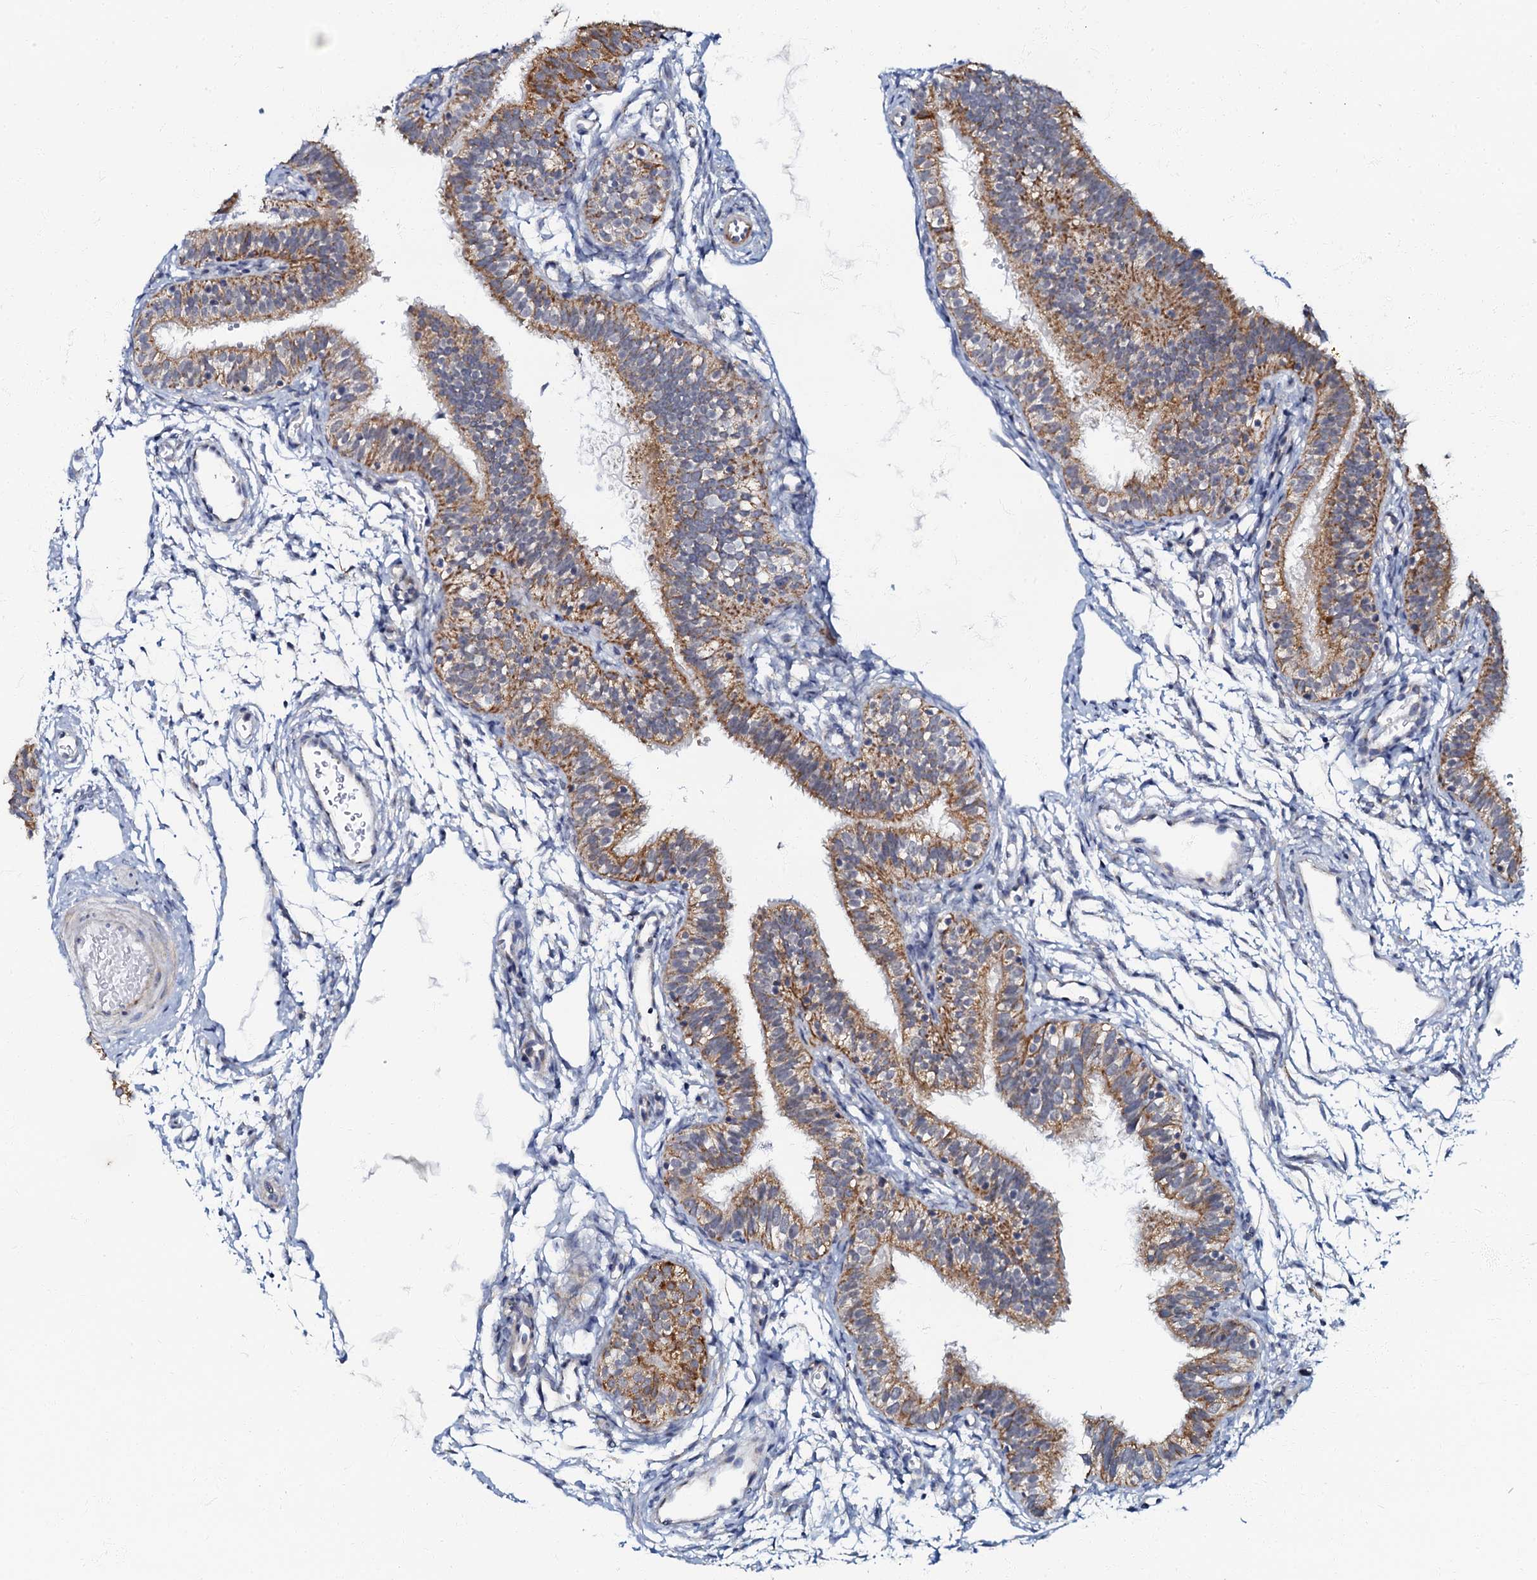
{"staining": {"intensity": "moderate", "quantity": ">75%", "location": "cytoplasmic/membranous"}, "tissue": "fallopian tube", "cell_type": "Glandular cells", "image_type": "normal", "snomed": [{"axis": "morphology", "description": "Normal tissue, NOS"}, {"axis": "topography", "description": "Fallopian tube"}], "caption": "Immunohistochemical staining of unremarkable fallopian tube shows medium levels of moderate cytoplasmic/membranous staining in approximately >75% of glandular cells.", "gene": "MRPL51", "patient": {"sex": "female", "age": 35}}